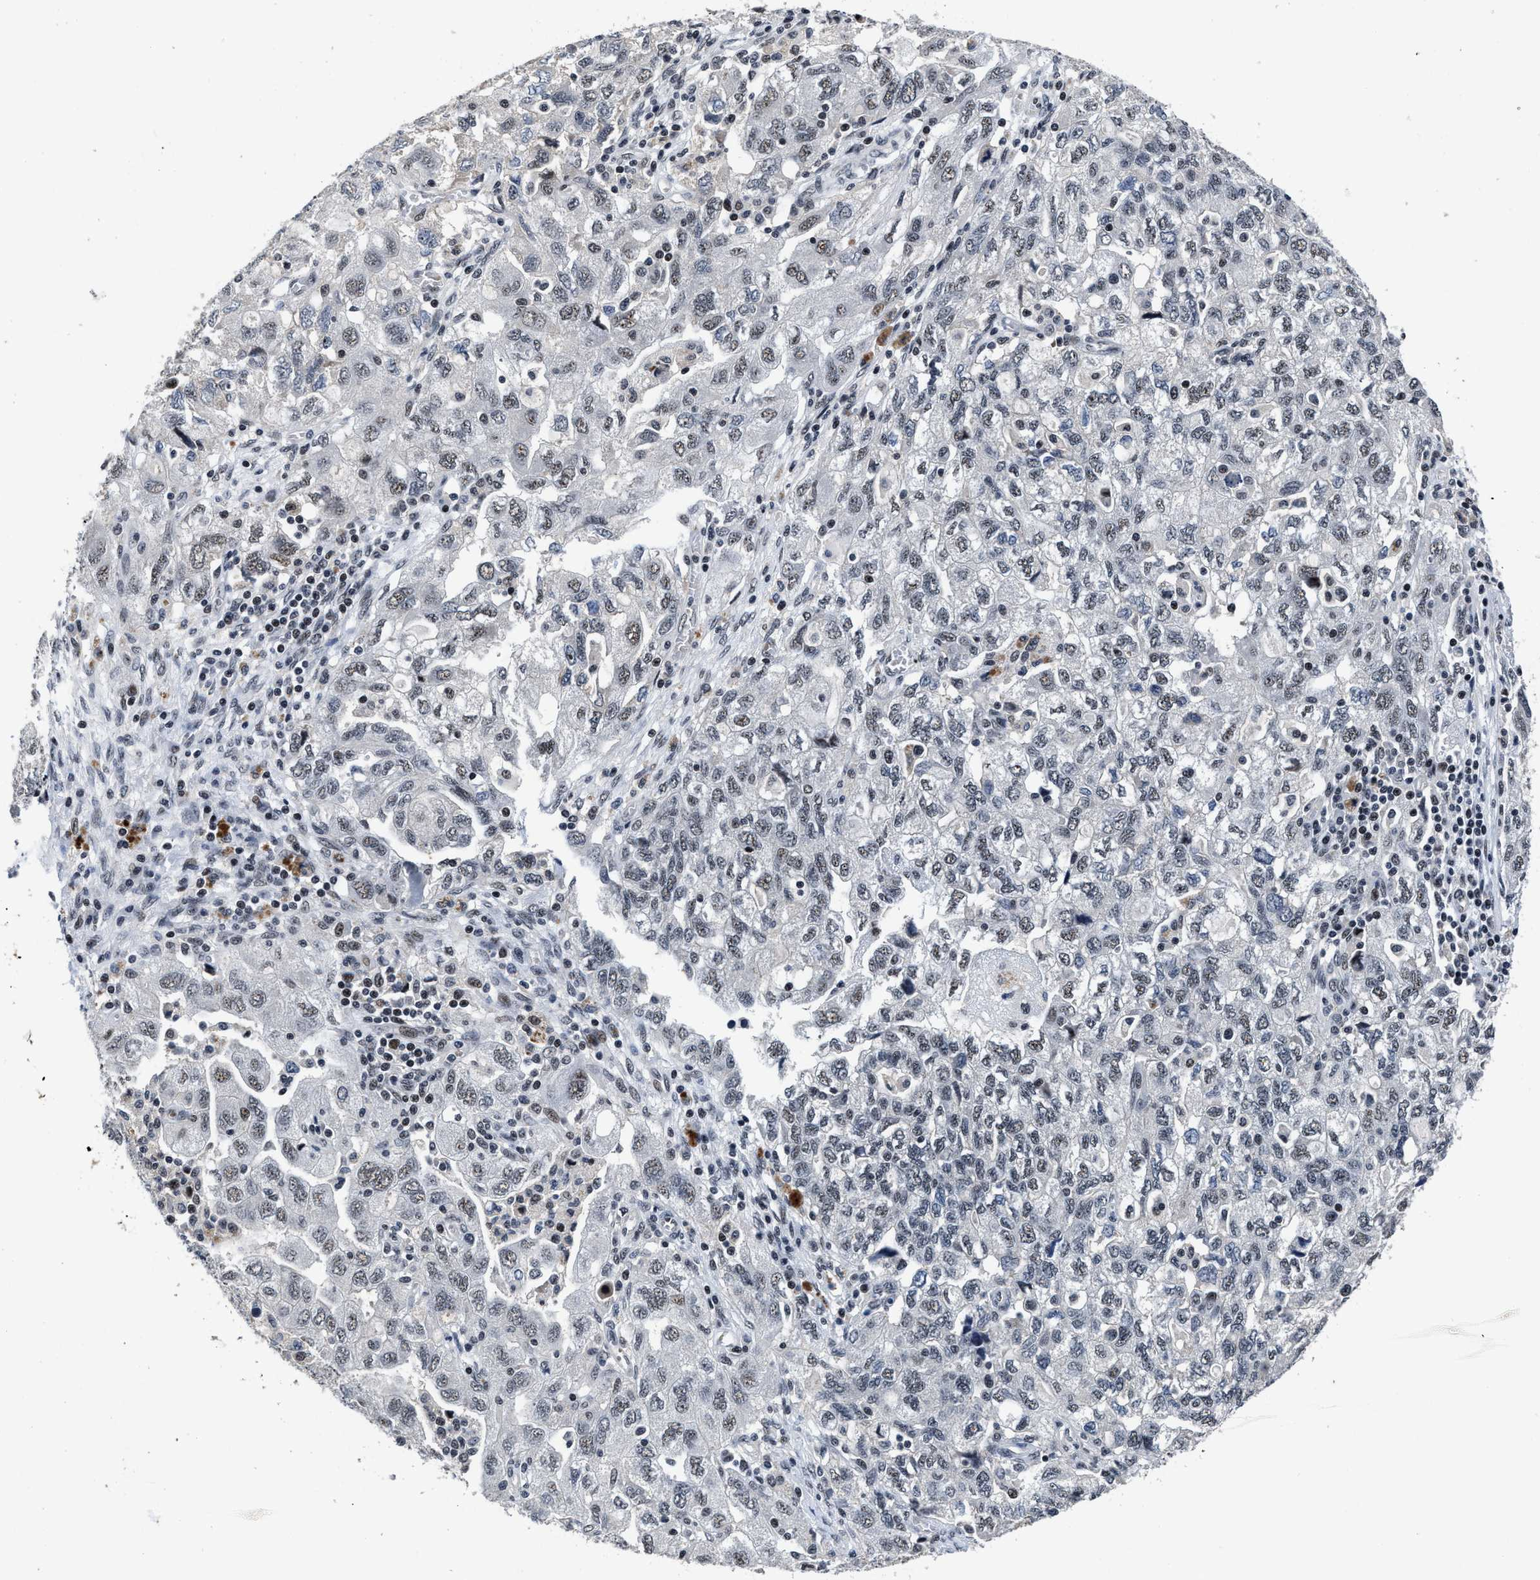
{"staining": {"intensity": "weak", "quantity": "<25%", "location": "nuclear"}, "tissue": "ovarian cancer", "cell_type": "Tumor cells", "image_type": "cancer", "snomed": [{"axis": "morphology", "description": "Carcinoma, NOS"}, {"axis": "morphology", "description": "Cystadenocarcinoma, serous, NOS"}, {"axis": "topography", "description": "Ovary"}], "caption": "Protein analysis of ovarian cancer (carcinoma) reveals no significant positivity in tumor cells.", "gene": "ZNF233", "patient": {"sex": "female", "age": 69}}